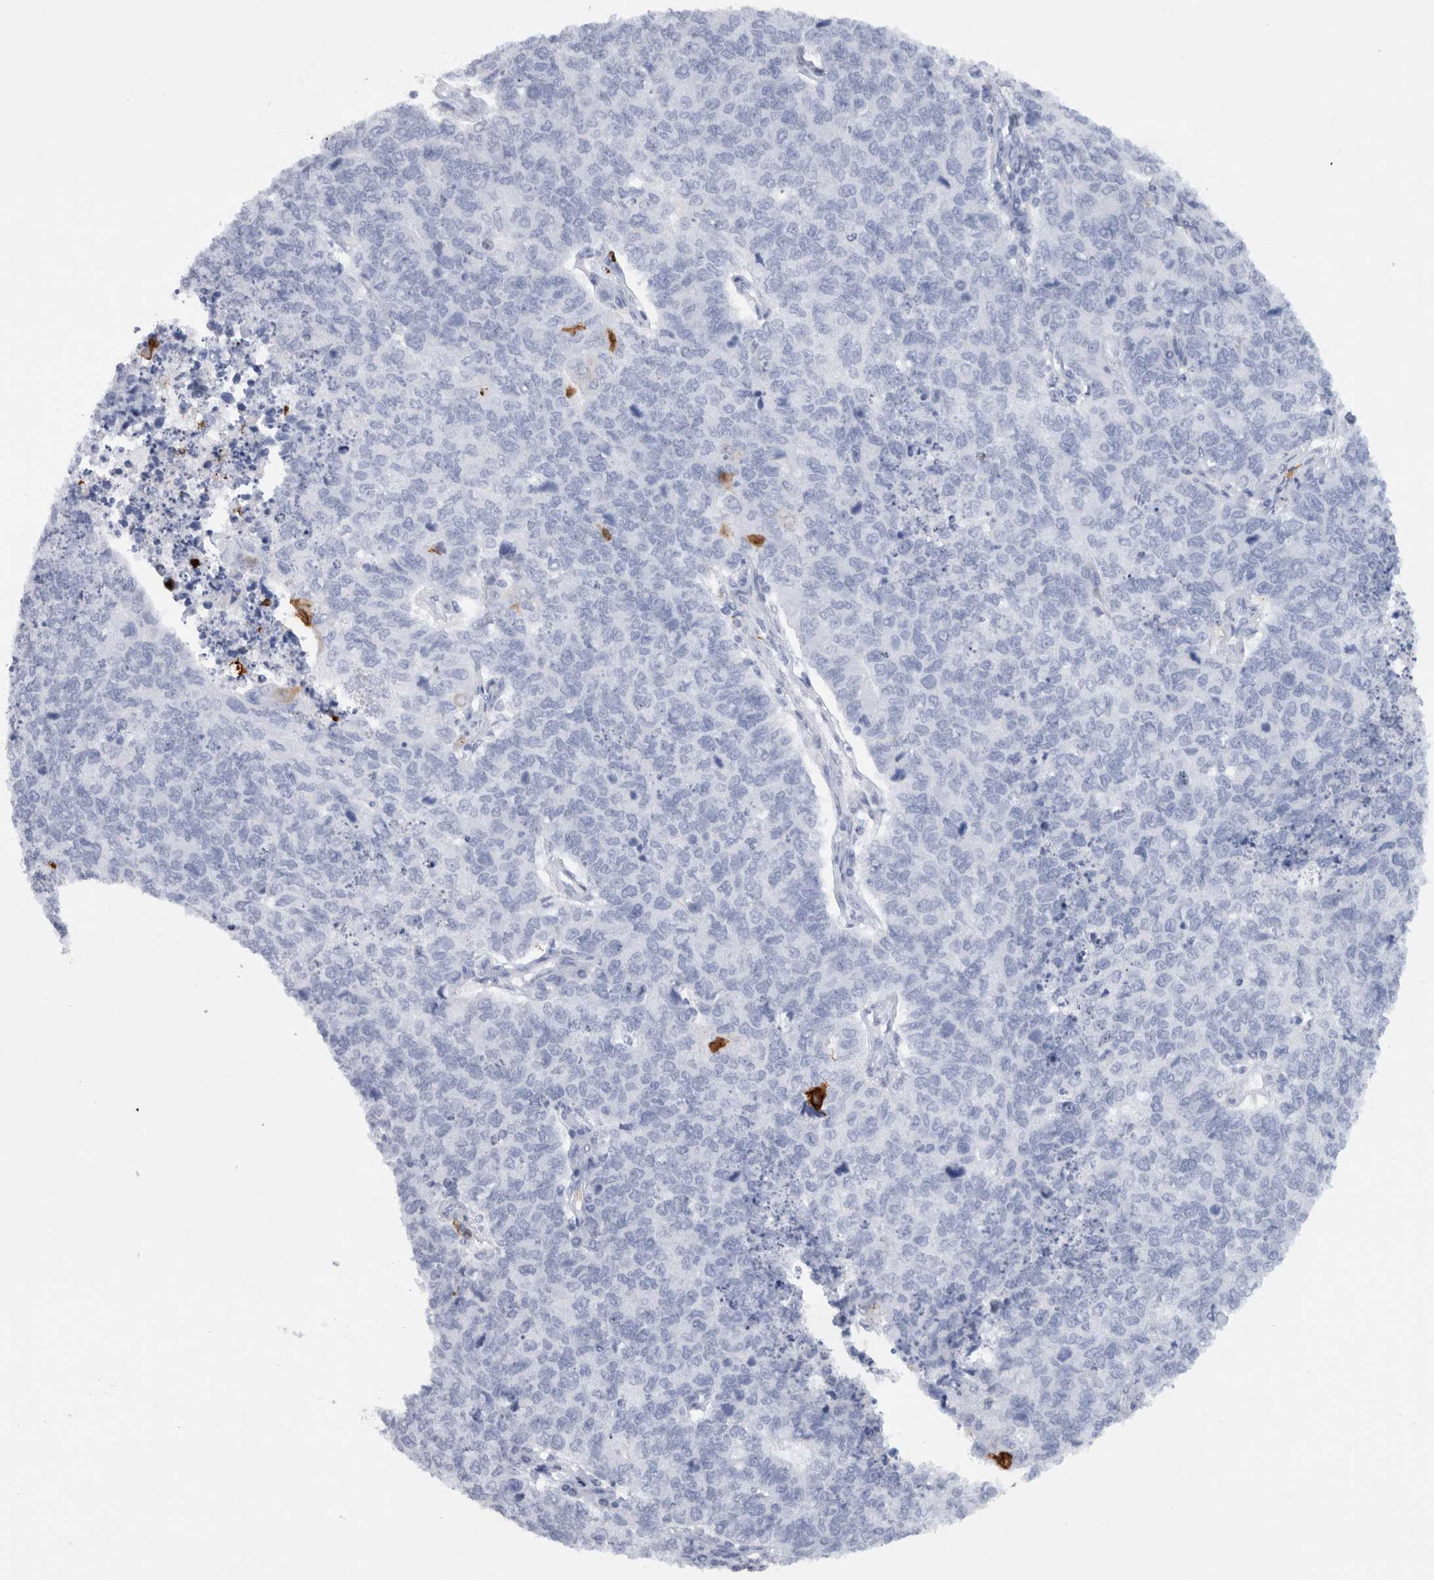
{"staining": {"intensity": "negative", "quantity": "none", "location": "none"}, "tissue": "cervical cancer", "cell_type": "Tumor cells", "image_type": "cancer", "snomed": [{"axis": "morphology", "description": "Squamous cell carcinoma, NOS"}, {"axis": "topography", "description": "Cervix"}], "caption": "This photomicrograph is of squamous cell carcinoma (cervical) stained with immunohistochemistry (IHC) to label a protein in brown with the nuclei are counter-stained blue. There is no expression in tumor cells. (DAB immunohistochemistry visualized using brightfield microscopy, high magnification).", "gene": "S100A8", "patient": {"sex": "female", "age": 63}}